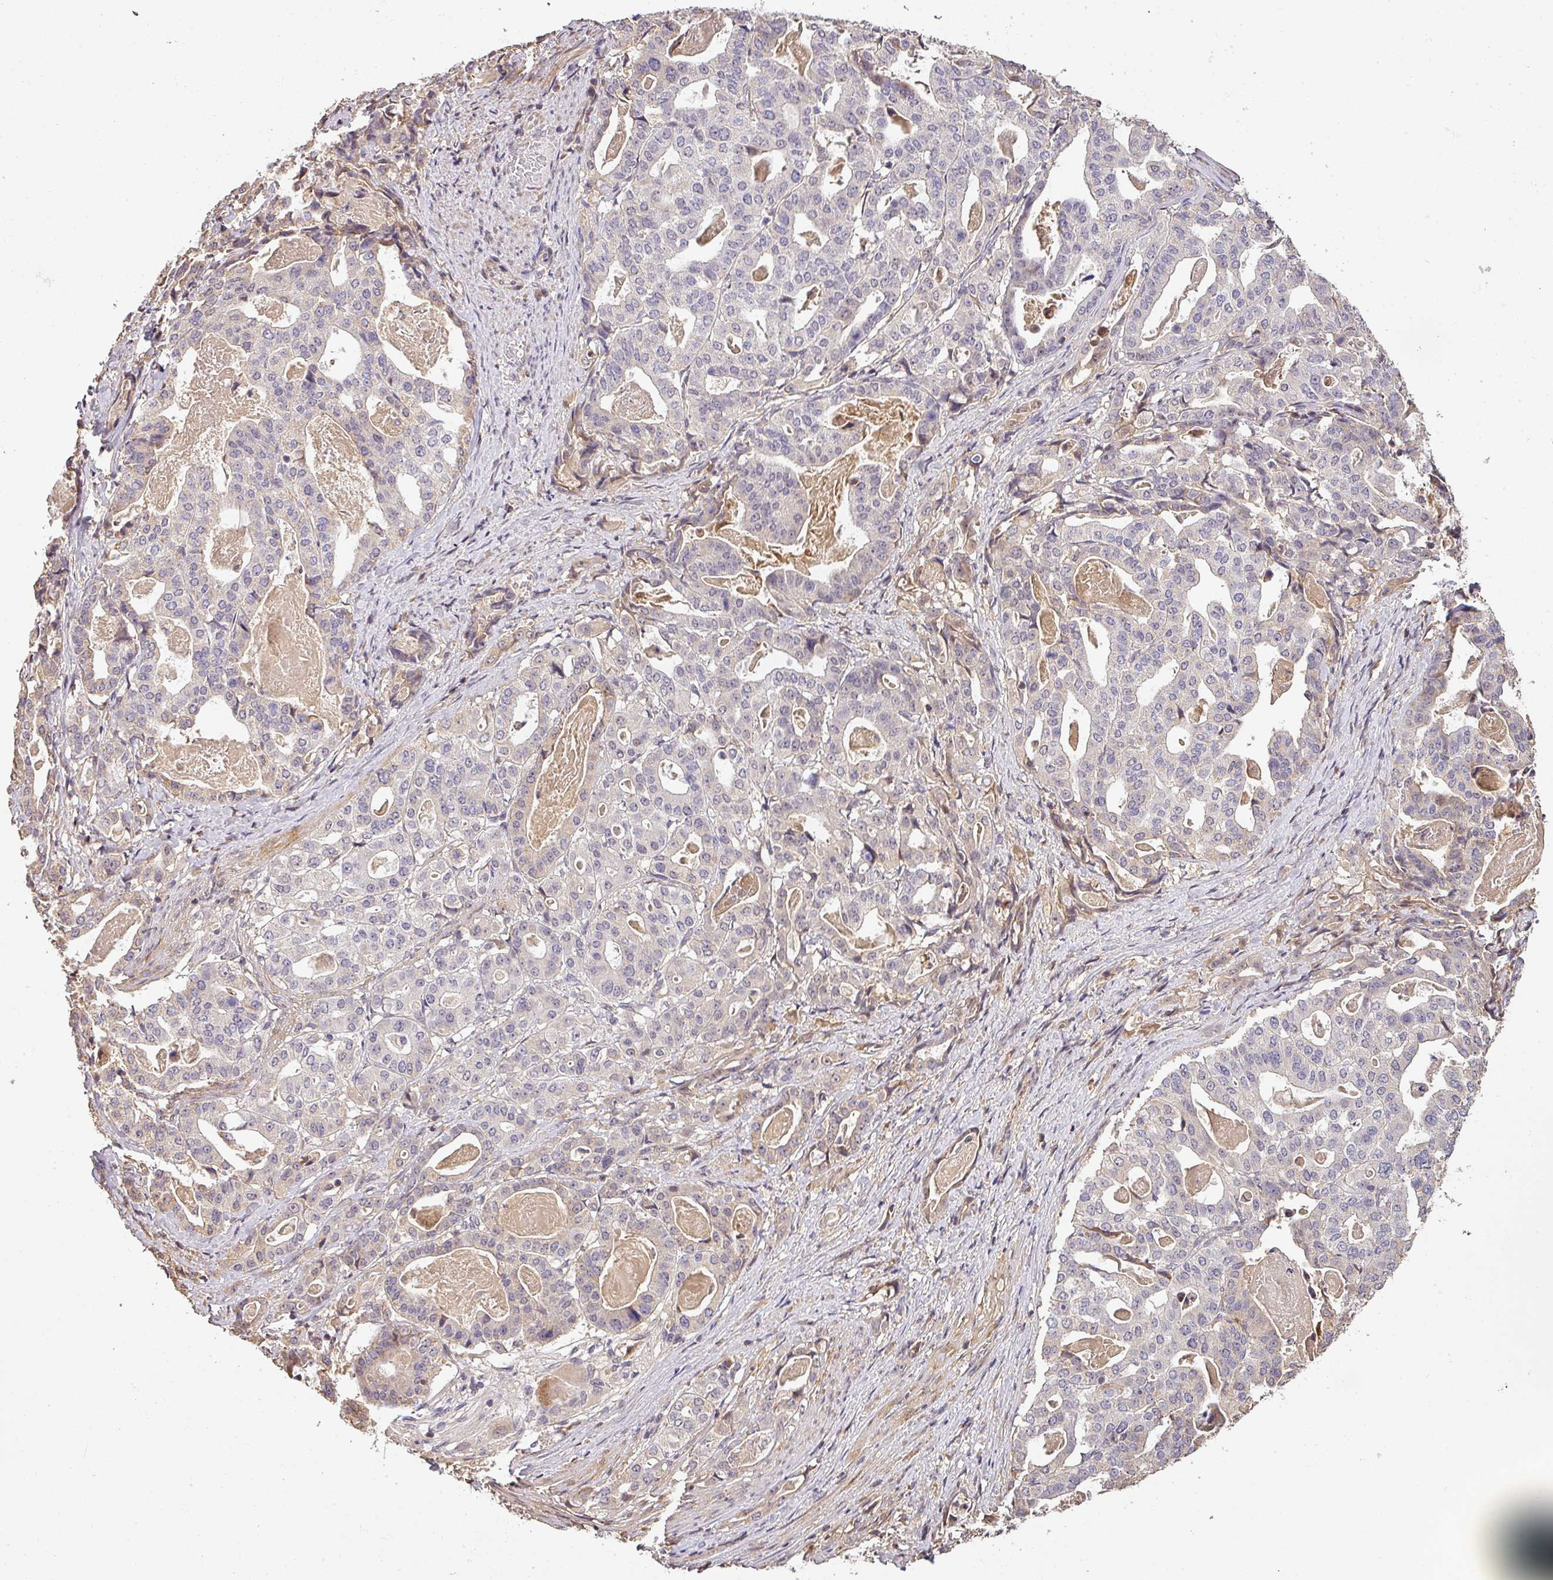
{"staining": {"intensity": "negative", "quantity": "none", "location": "none"}, "tissue": "stomach cancer", "cell_type": "Tumor cells", "image_type": "cancer", "snomed": [{"axis": "morphology", "description": "Adenocarcinoma, NOS"}, {"axis": "topography", "description": "Stomach"}], "caption": "Protein analysis of stomach adenocarcinoma demonstrates no significant positivity in tumor cells.", "gene": "BPIFB3", "patient": {"sex": "male", "age": 48}}